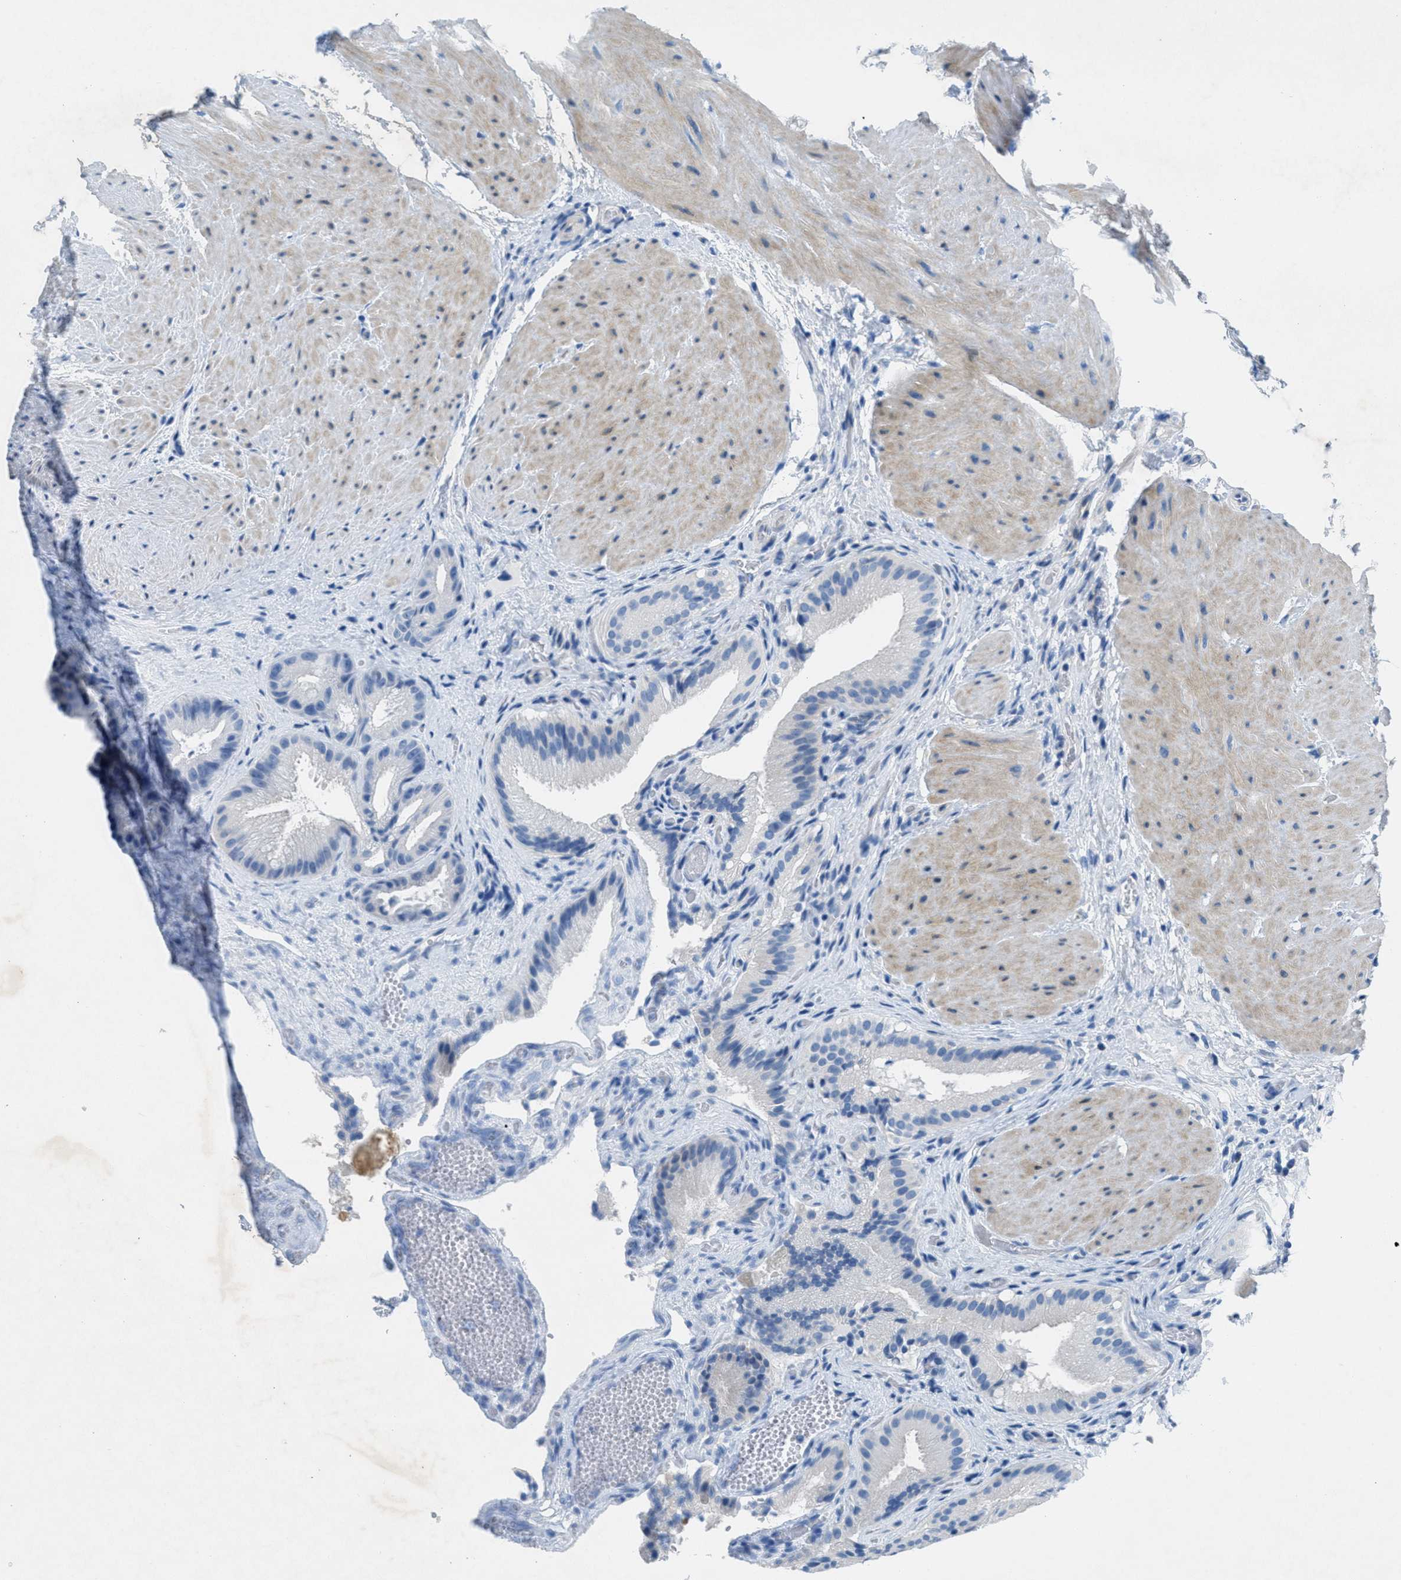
{"staining": {"intensity": "negative", "quantity": "none", "location": "none"}, "tissue": "gallbladder", "cell_type": "Glandular cells", "image_type": "normal", "snomed": [{"axis": "morphology", "description": "Normal tissue, NOS"}, {"axis": "topography", "description": "Gallbladder"}], "caption": "DAB immunohistochemical staining of normal human gallbladder shows no significant expression in glandular cells.", "gene": "GALNT17", "patient": {"sex": "male", "age": 49}}